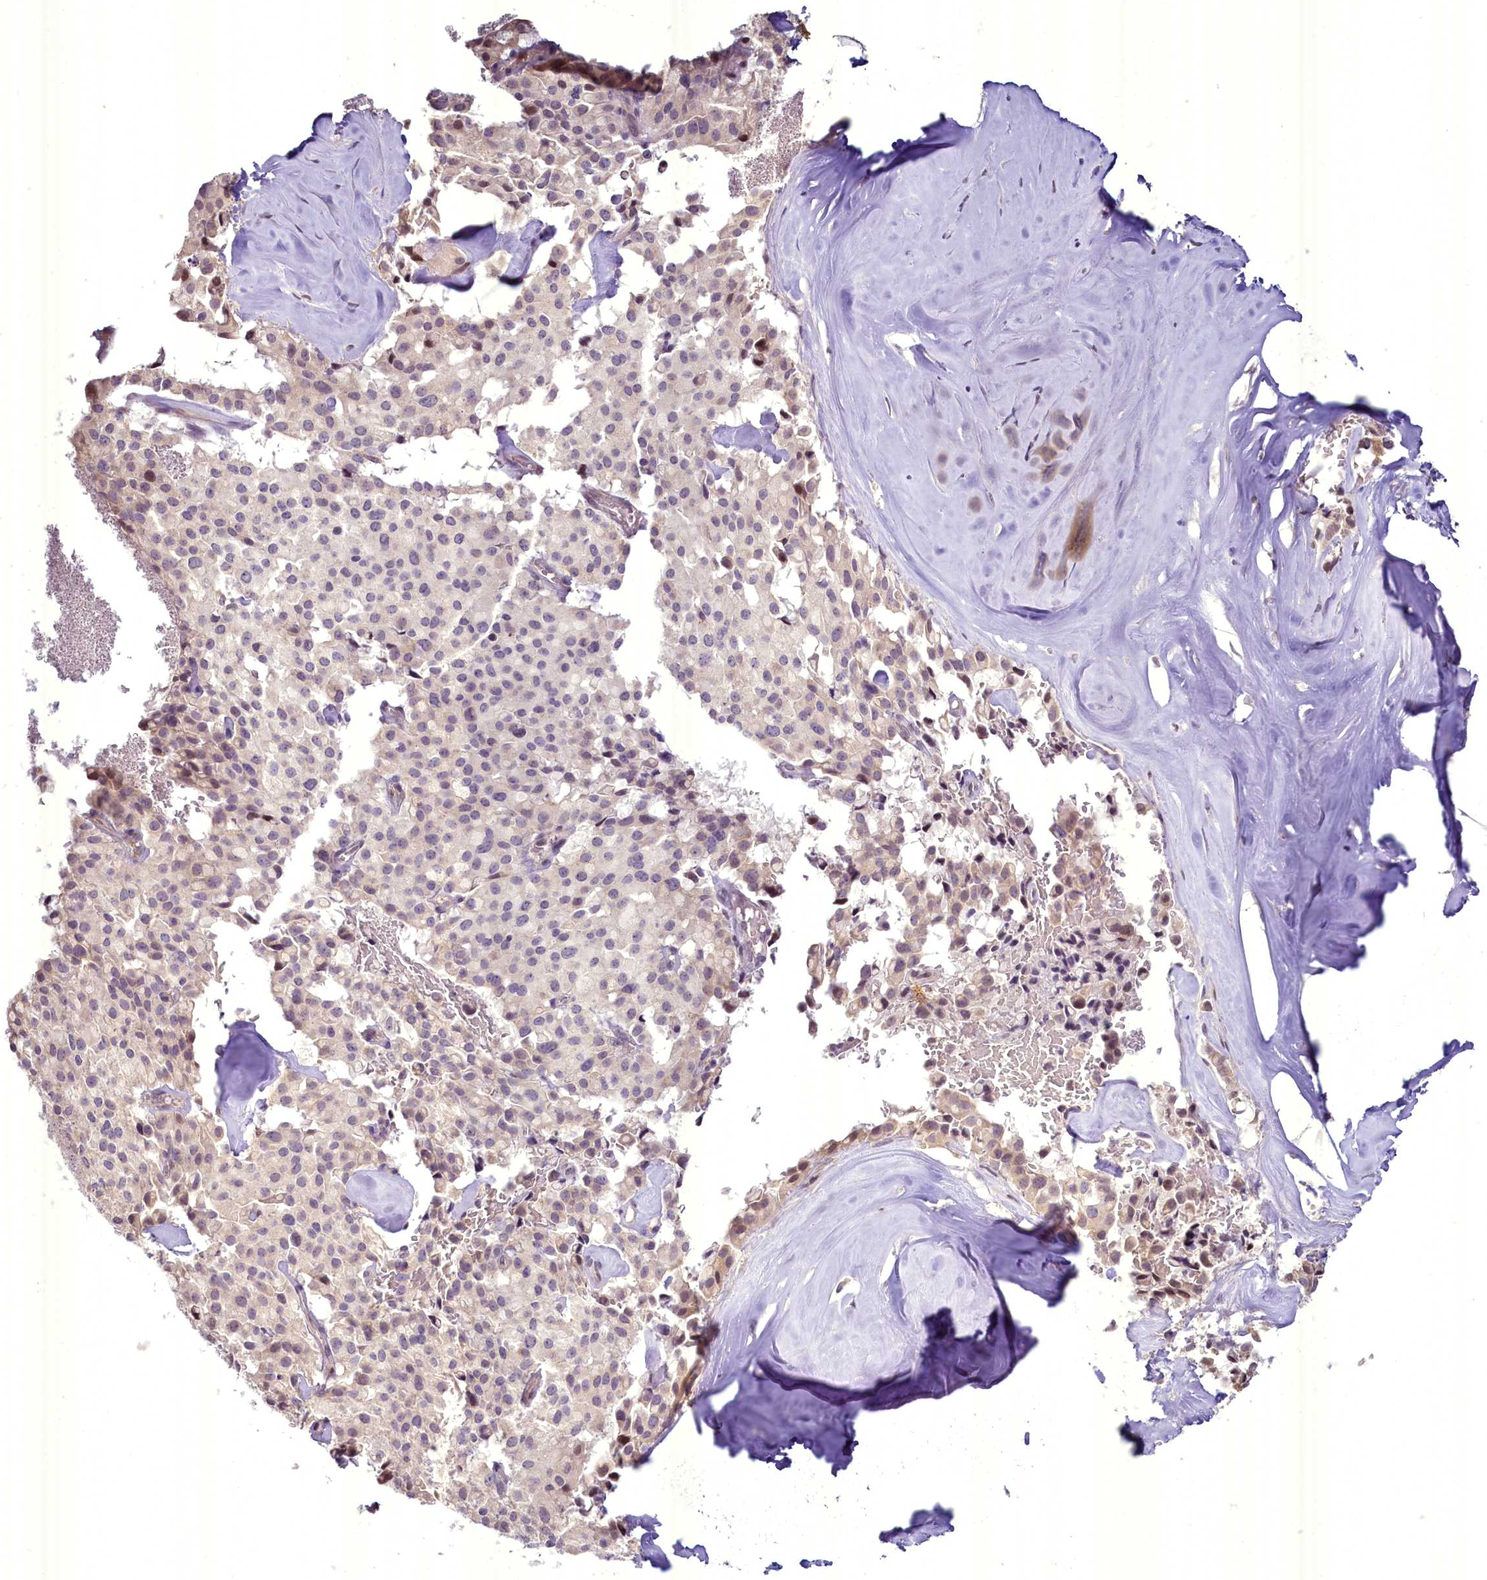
{"staining": {"intensity": "weak", "quantity": "<25%", "location": "cytoplasmic/membranous"}, "tissue": "pancreatic cancer", "cell_type": "Tumor cells", "image_type": "cancer", "snomed": [{"axis": "morphology", "description": "Adenocarcinoma, NOS"}, {"axis": "topography", "description": "Pancreas"}], "caption": "The micrograph shows no significant staining in tumor cells of pancreatic cancer (adenocarcinoma).", "gene": "BANK1", "patient": {"sex": "male", "age": 65}}